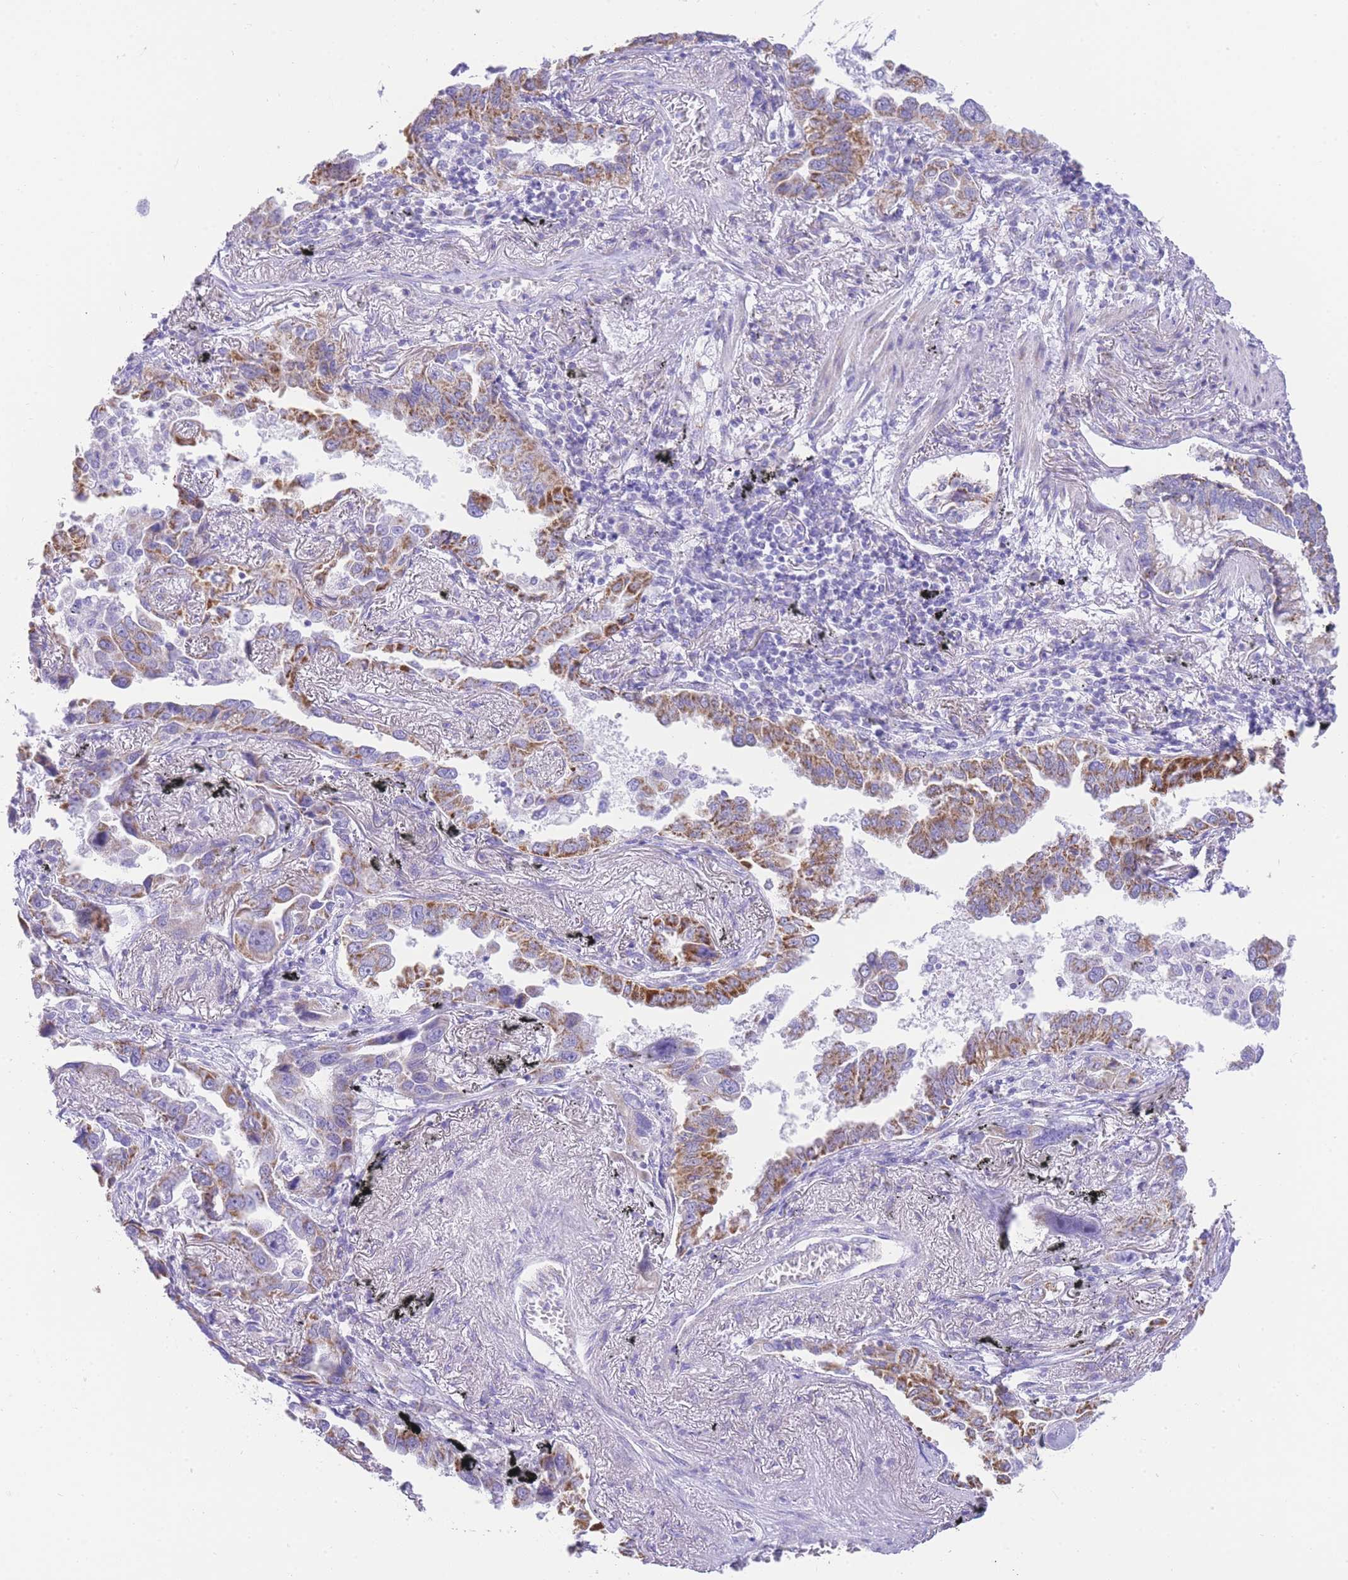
{"staining": {"intensity": "moderate", "quantity": ">75%", "location": "cytoplasmic/membranous"}, "tissue": "lung cancer", "cell_type": "Tumor cells", "image_type": "cancer", "snomed": [{"axis": "morphology", "description": "Adenocarcinoma, NOS"}, {"axis": "topography", "description": "Lung"}], "caption": "Tumor cells show moderate cytoplasmic/membranous staining in about >75% of cells in adenocarcinoma (lung).", "gene": "ACSM4", "patient": {"sex": "male", "age": 67}}